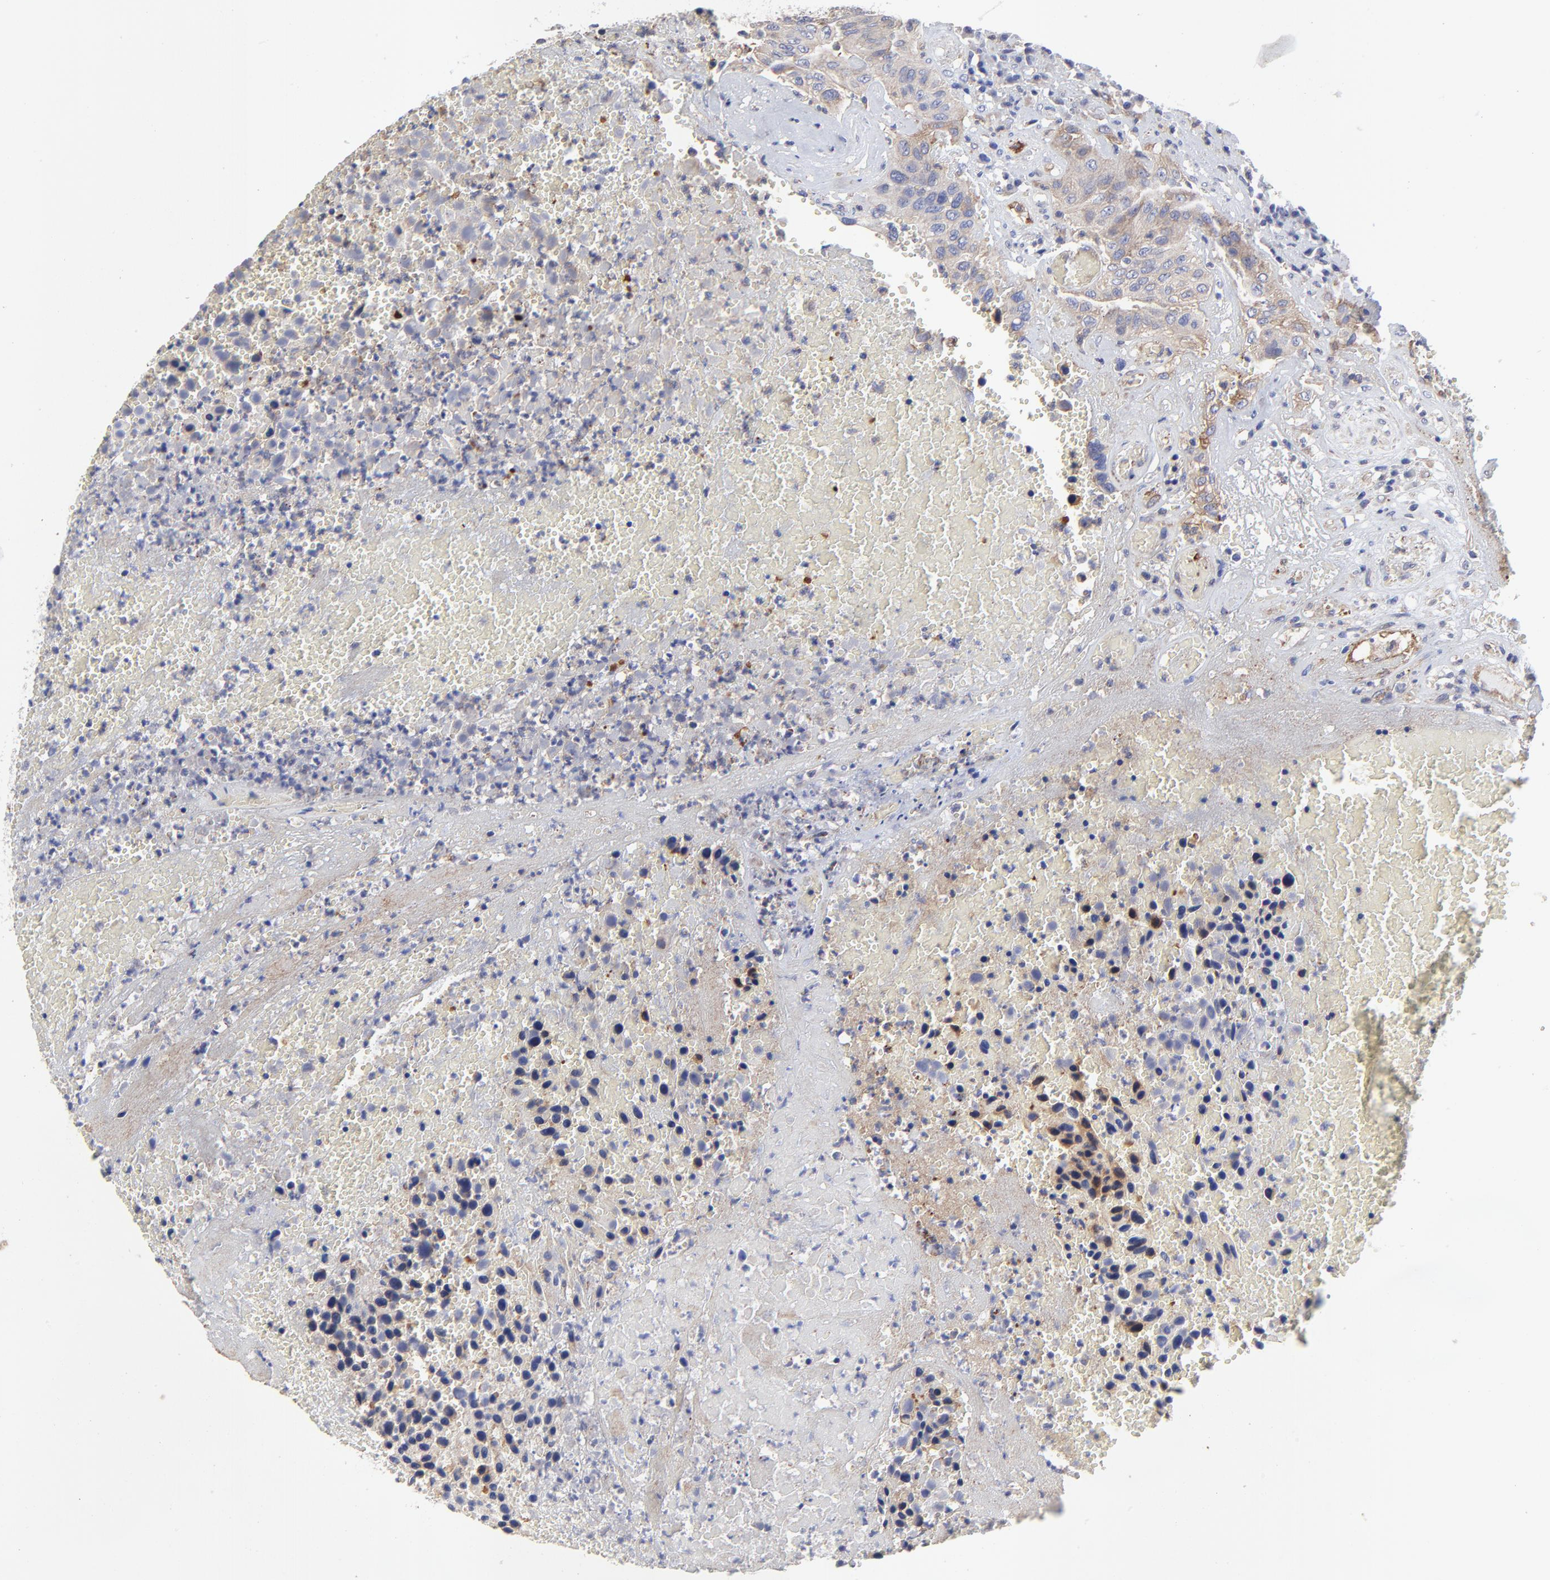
{"staining": {"intensity": "weak", "quantity": ">75%", "location": "cytoplasmic/membranous"}, "tissue": "urothelial cancer", "cell_type": "Tumor cells", "image_type": "cancer", "snomed": [{"axis": "morphology", "description": "Urothelial carcinoma, High grade"}, {"axis": "topography", "description": "Urinary bladder"}], "caption": "Immunohistochemical staining of urothelial carcinoma (high-grade) exhibits weak cytoplasmic/membranous protein expression in approximately >75% of tumor cells.", "gene": "SULF2", "patient": {"sex": "male", "age": 66}}